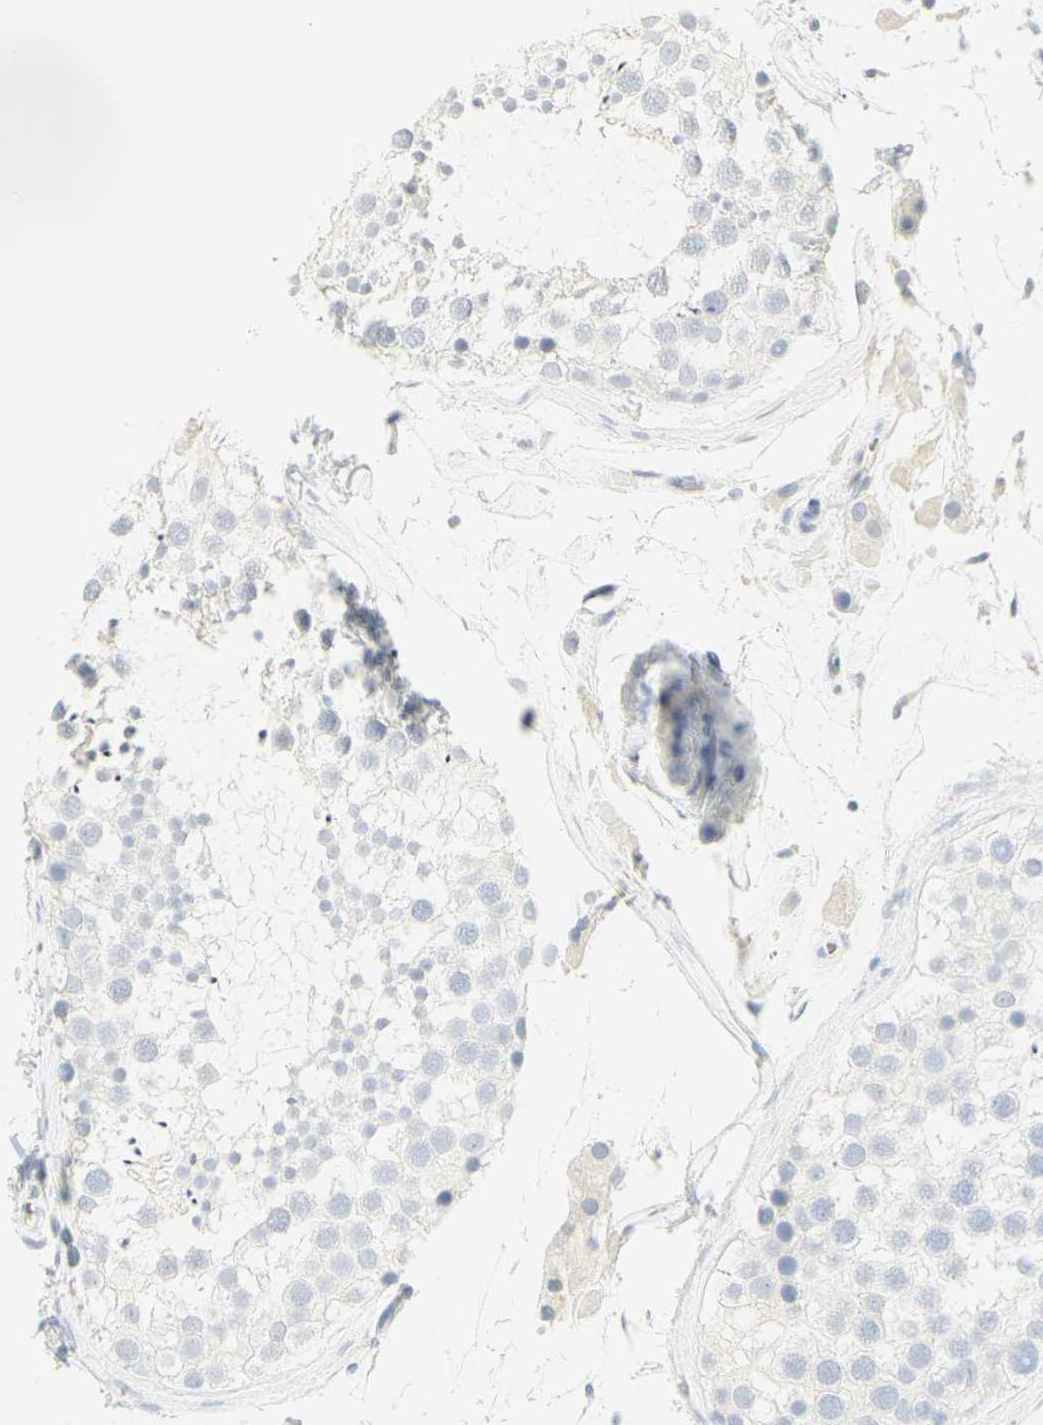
{"staining": {"intensity": "negative", "quantity": "none", "location": "none"}, "tissue": "testis", "cell_type": "Cells in seminiferous ducts", "image_type": "normal", "snomed": [{"axis": "morphology", "description": "Normal tissue, NOS"}, {"axis": "topography", "description": "Testis"}], "caption": "This is an IHC image of normal human testis. There is no positivity in cells in seminiferous ducts.", "gene": "MPO", "patient": {"sex": "male", "age": 46}}